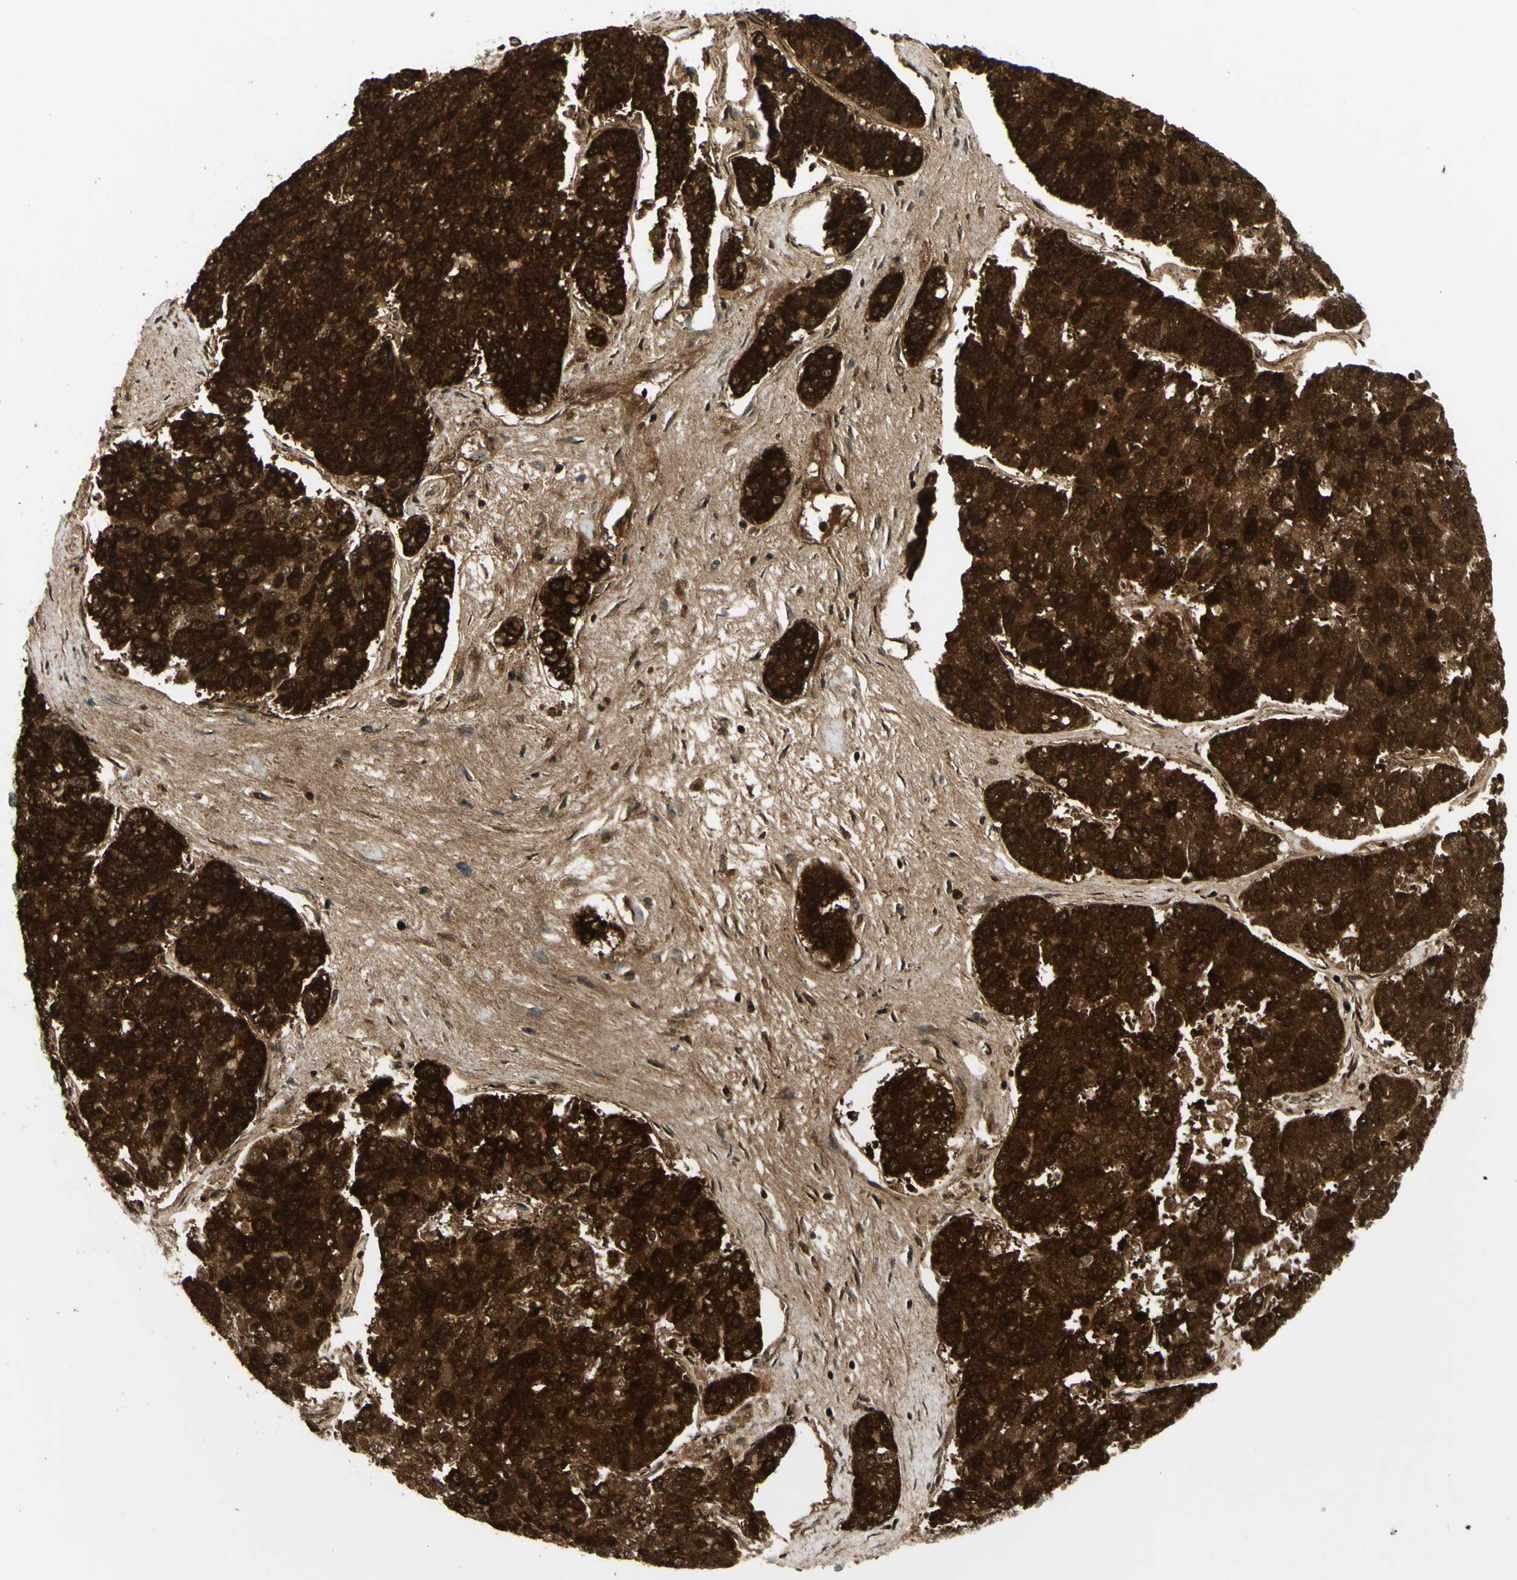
{"staining": {"intensity": "strong", "quantity": ">75%", "location": "cytoplasmic/membranous"}, "tissue": "pancreatic cancer", "cell_type": "Tumor cells", "image_type": "cancer", "snomed": [{"axis": "morphology", "description": "Adenocarcinoma, NOS"}, {"axis": "topography", "description": "Pancreas"}], "caption": "The micrograph shows staining of pancreatic cancer (adenocarcinoma), revealing strong cytoplasmic/membranous protein expression (brown color) within tumor cells.", "gene": "MAVS", "patient": {"sex": "male", "age": 50}}